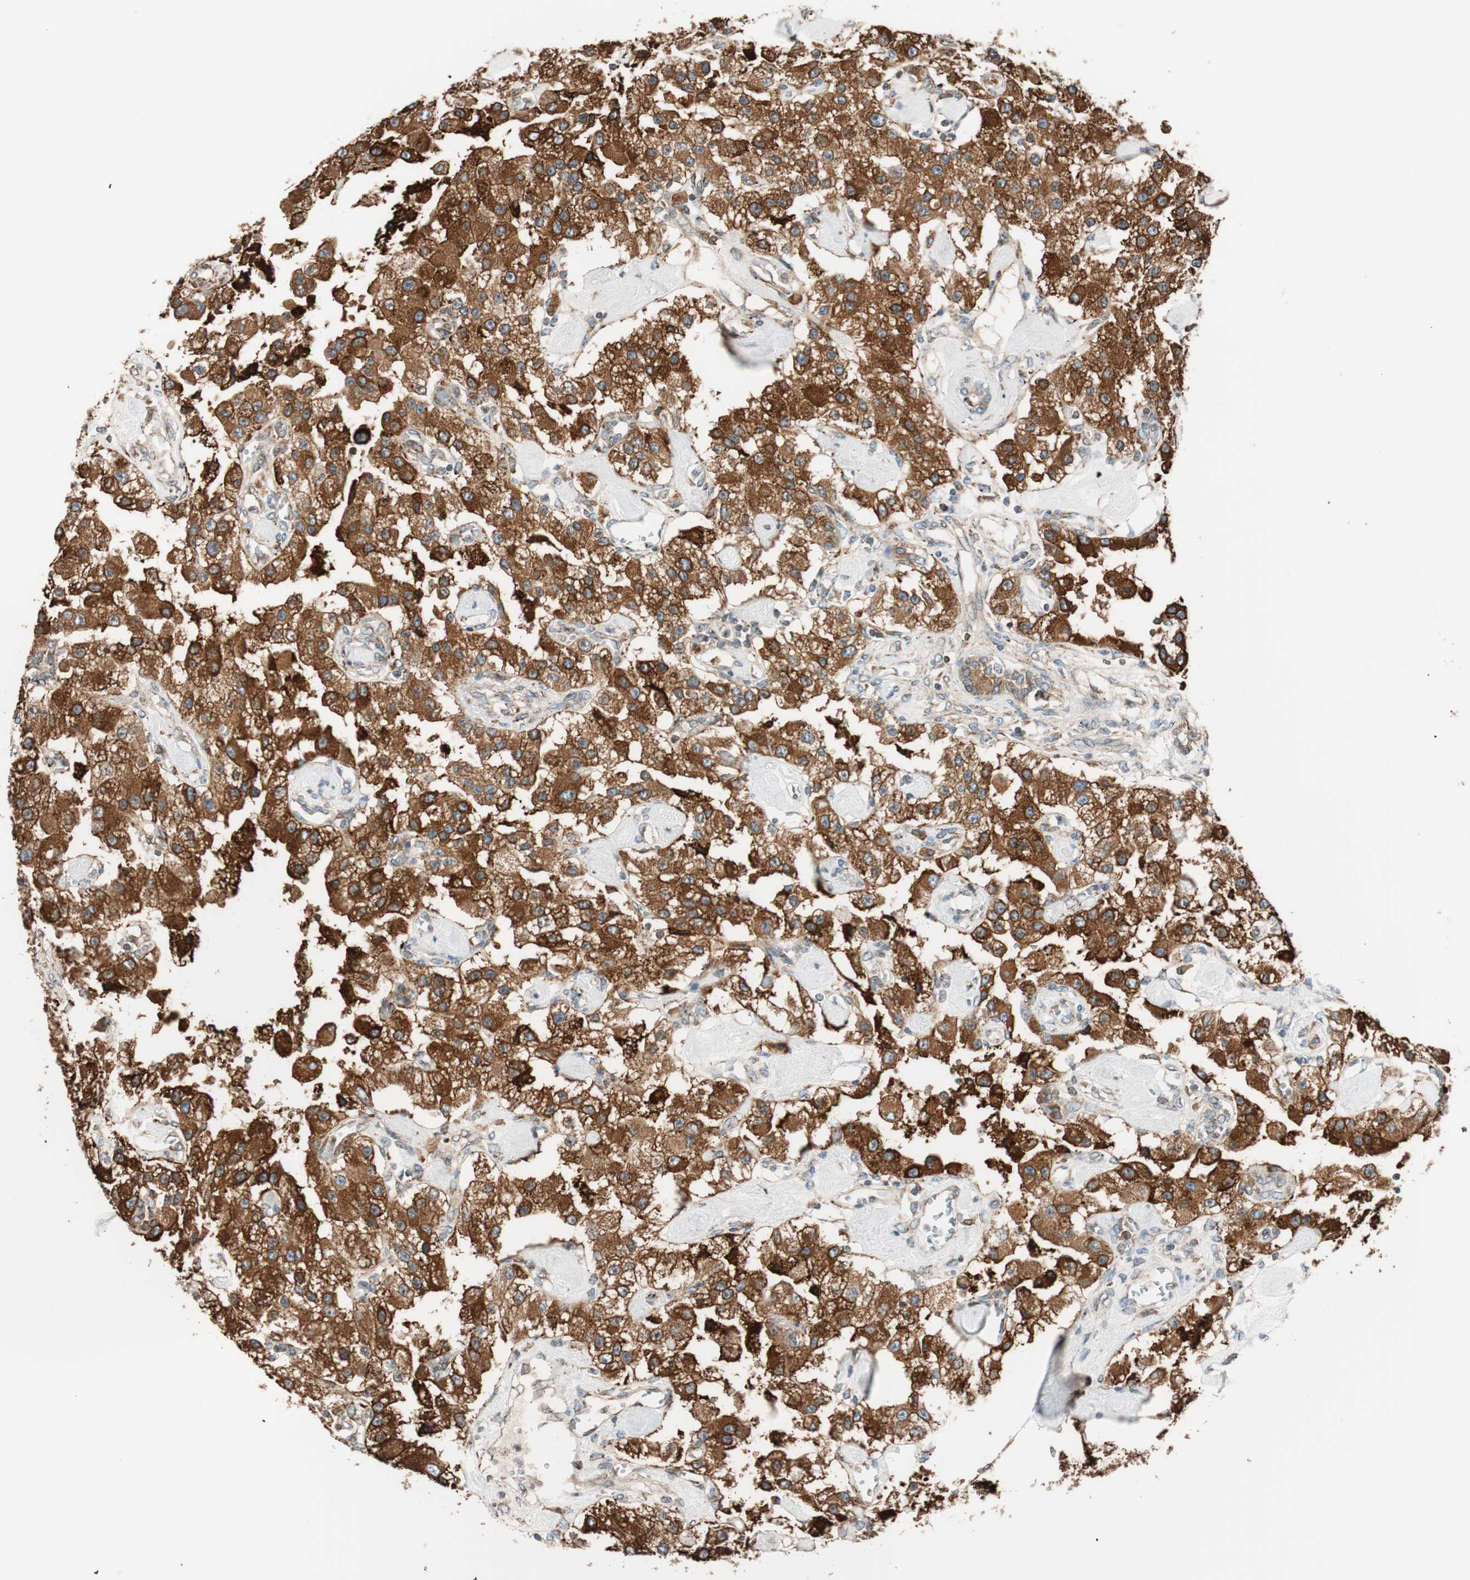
{"staining": {"intensity": "strong", "quantity": ">75%", "location": "cytoplasmic/membranous"}, "tissue": "carcinoid", "cell_type": "Tumor cells", "image_type": "cancer", "snomed": [{"axis": "morphology", "description": "Carcinoid, malignant, NOS"}, {"axis": "topography", "description": "Pancreas"}], "caption": "This is an image of IHC staining of carcinoid, which shows strong positivity in the cytoplasmic/membranous of tumor cells.", "gene": "PRKCSH", "patient": {"sex": "male", "age": 41}}